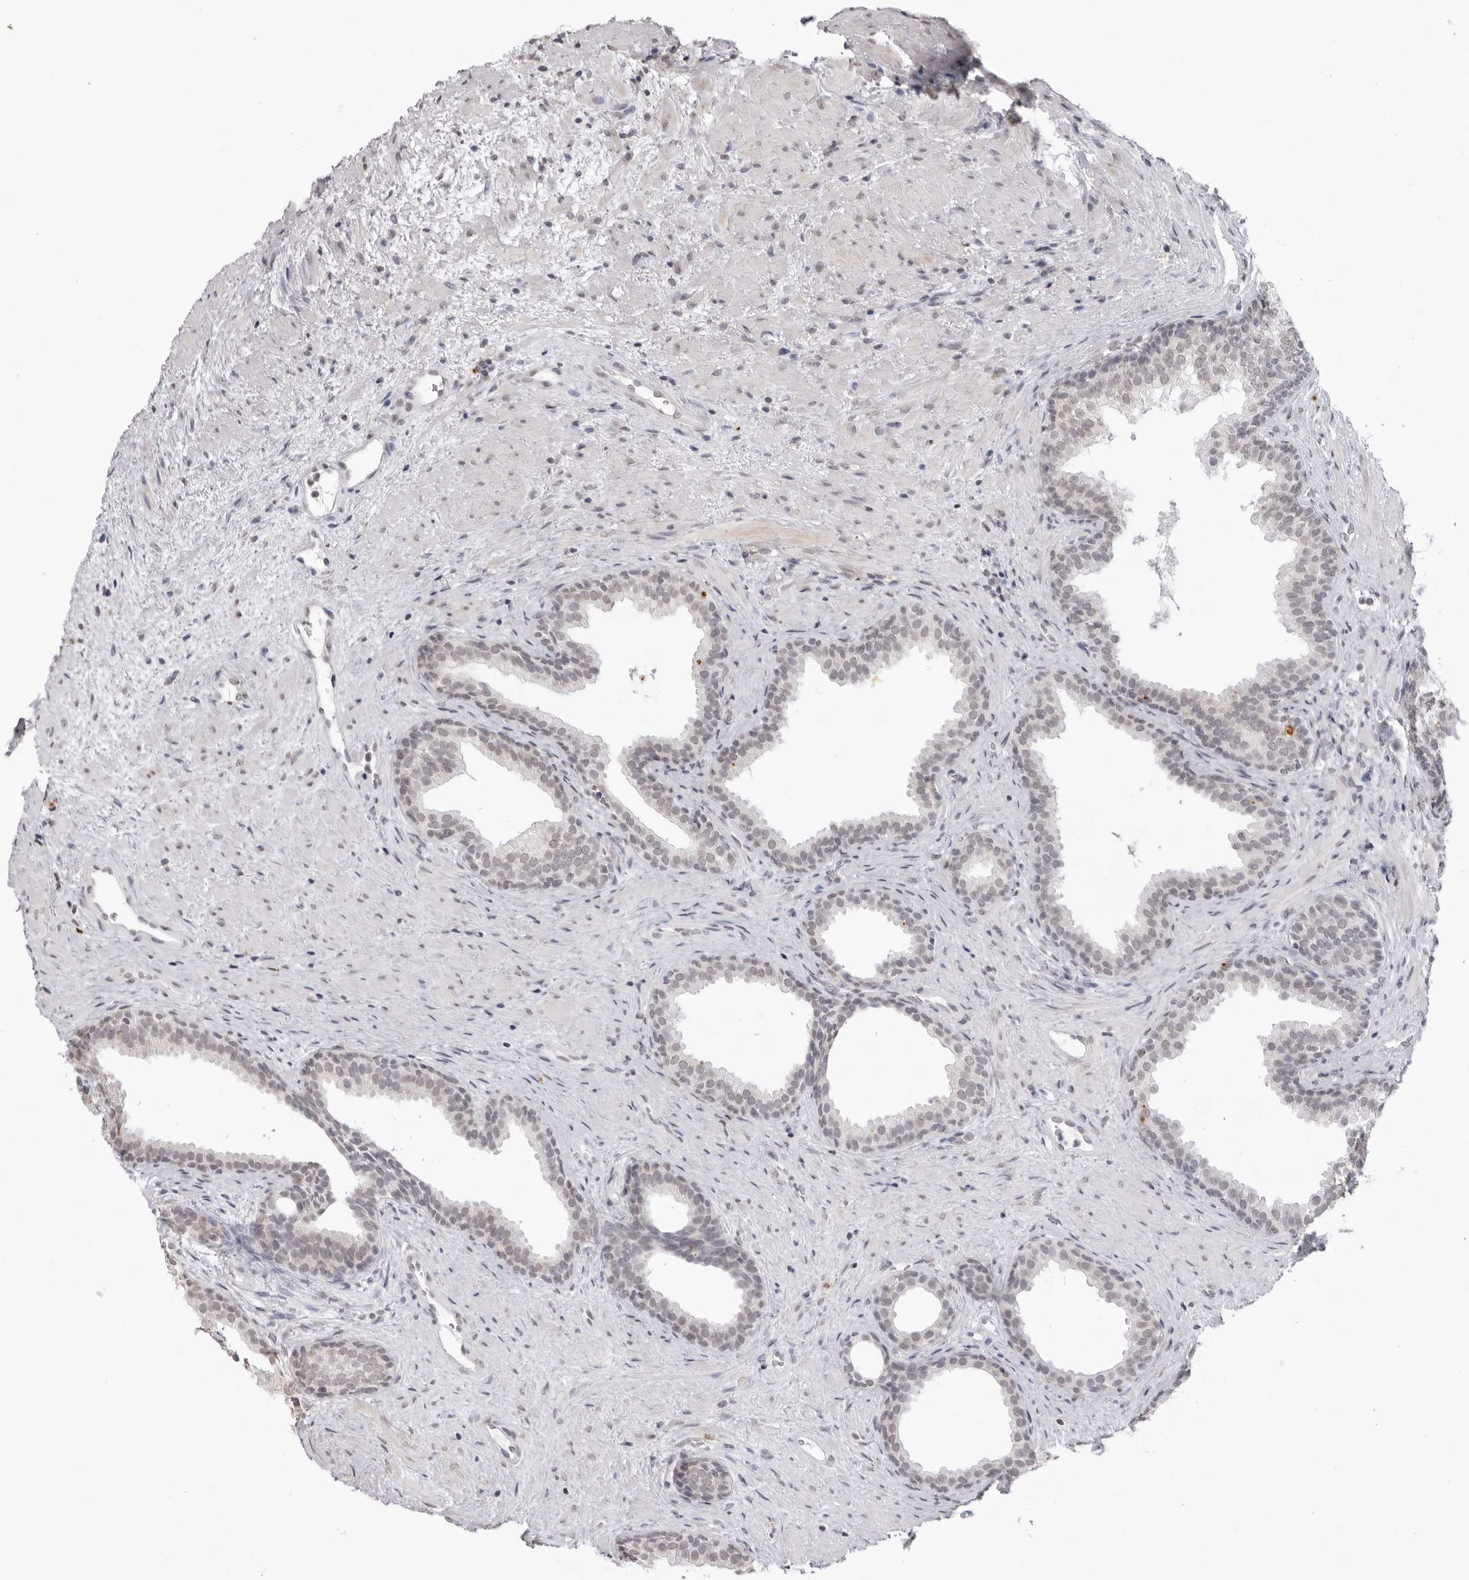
{"staining": {"intensity": "negative", "quantity": "none", "location": "none"}, "tissue": "prostate", "cell_type": "Glandular cells", "image_type": "normal", "snomed": [{"axis": "morphology", "description": "Normal tissue, NOS"}, {"axis": "topography", "description": "Prostate"}], "caption": "The photomicrograph displays no staining of glandular cells in unremarkable prostate. (DAB immunohistochemistry, high magnification).", "gene": "NTM", "patient": {"sex": "male", "age": 76}}